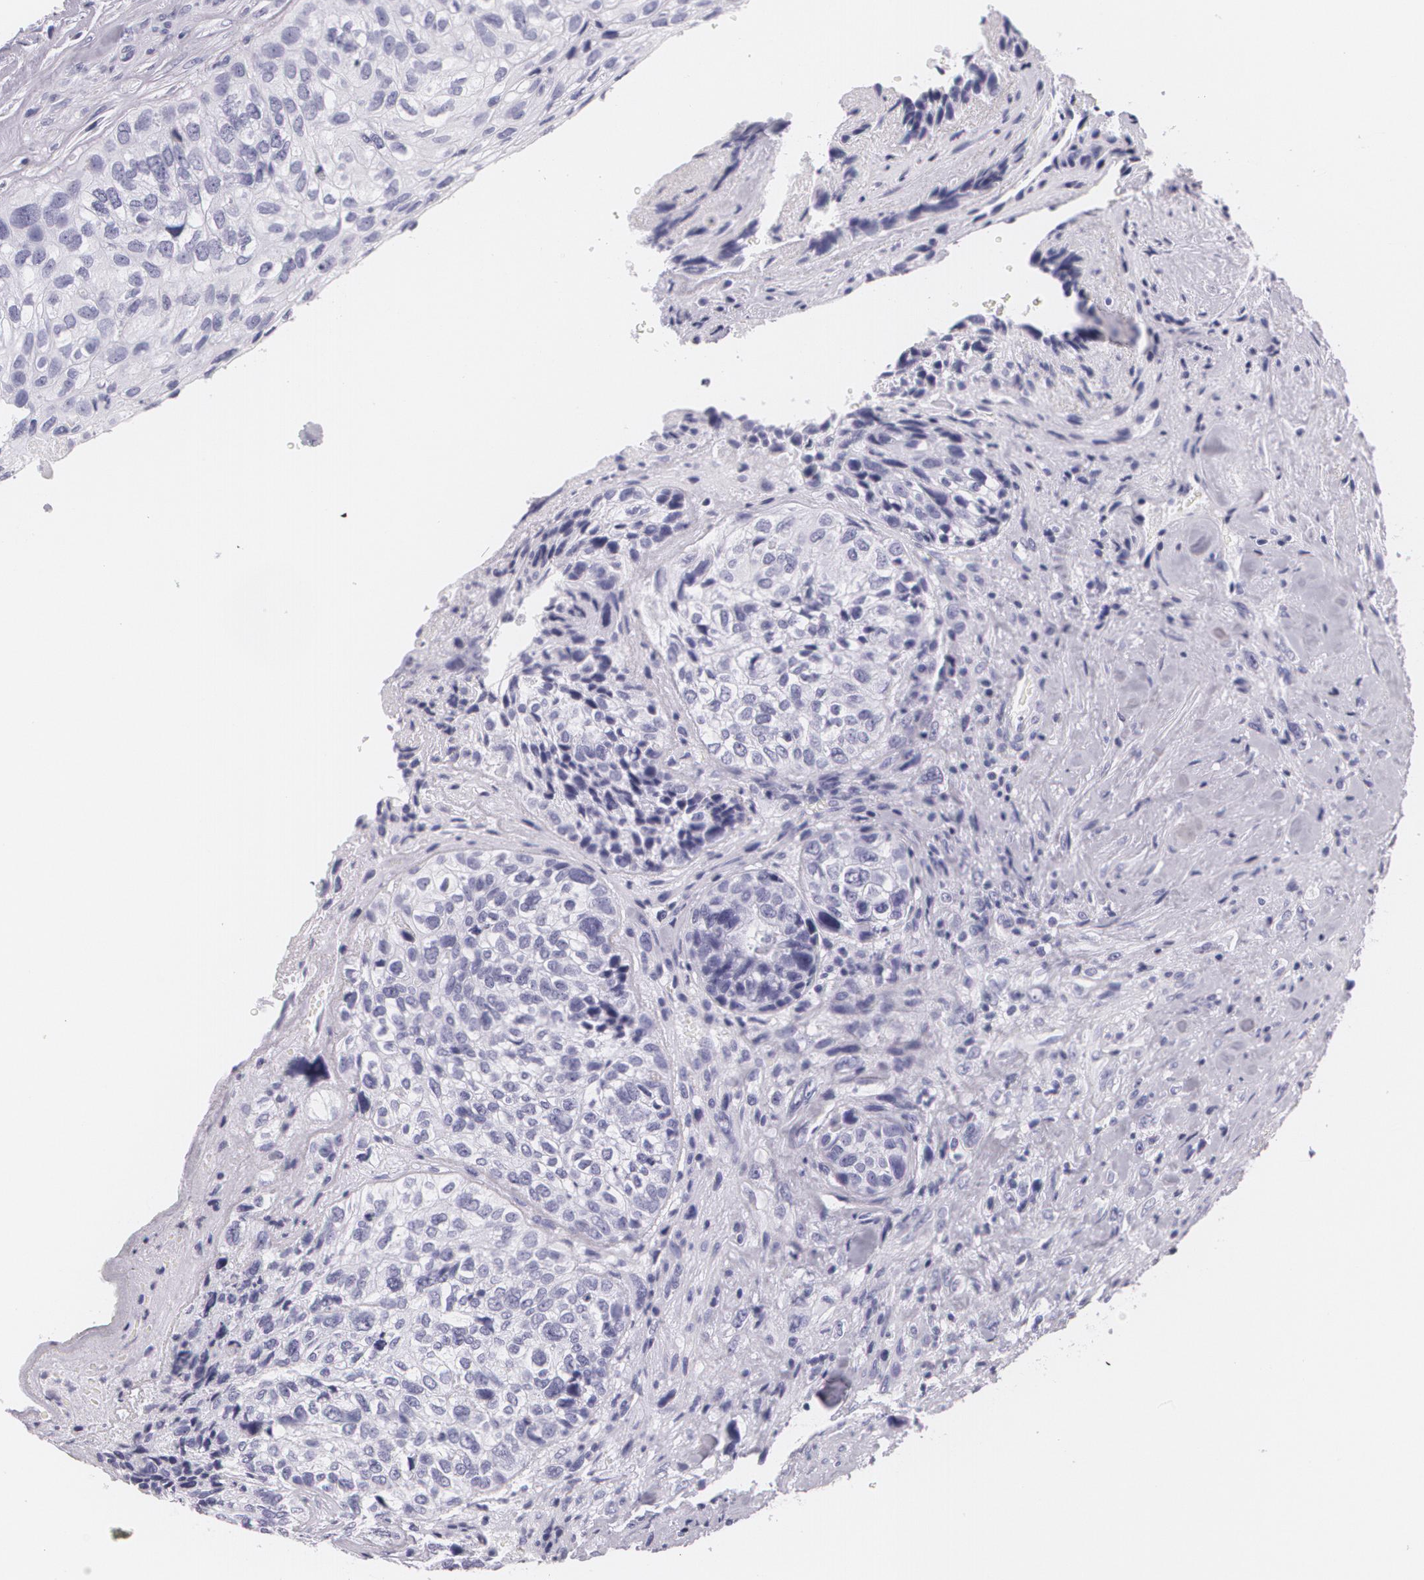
{"staining": {"intensity": "negative", "quantity": "none", "location": "none"}, "tissue": "breast cancer", "cell_type": "Tumor cells", "image_type": "cancer", "snomed": [{"axis": "morphology", "description": "Neoplasm, malignant, NOS"}, {"axis": "topography", "description": "Breast"}], "caption": "IHC photomicrograph of human breast cancer (neoplasm (malignant)) stained for a protein (brown), which demonstrates no staining in tumor cells.", "gene": "DLG4", "patient": {"sex": "female", "age": 50}}